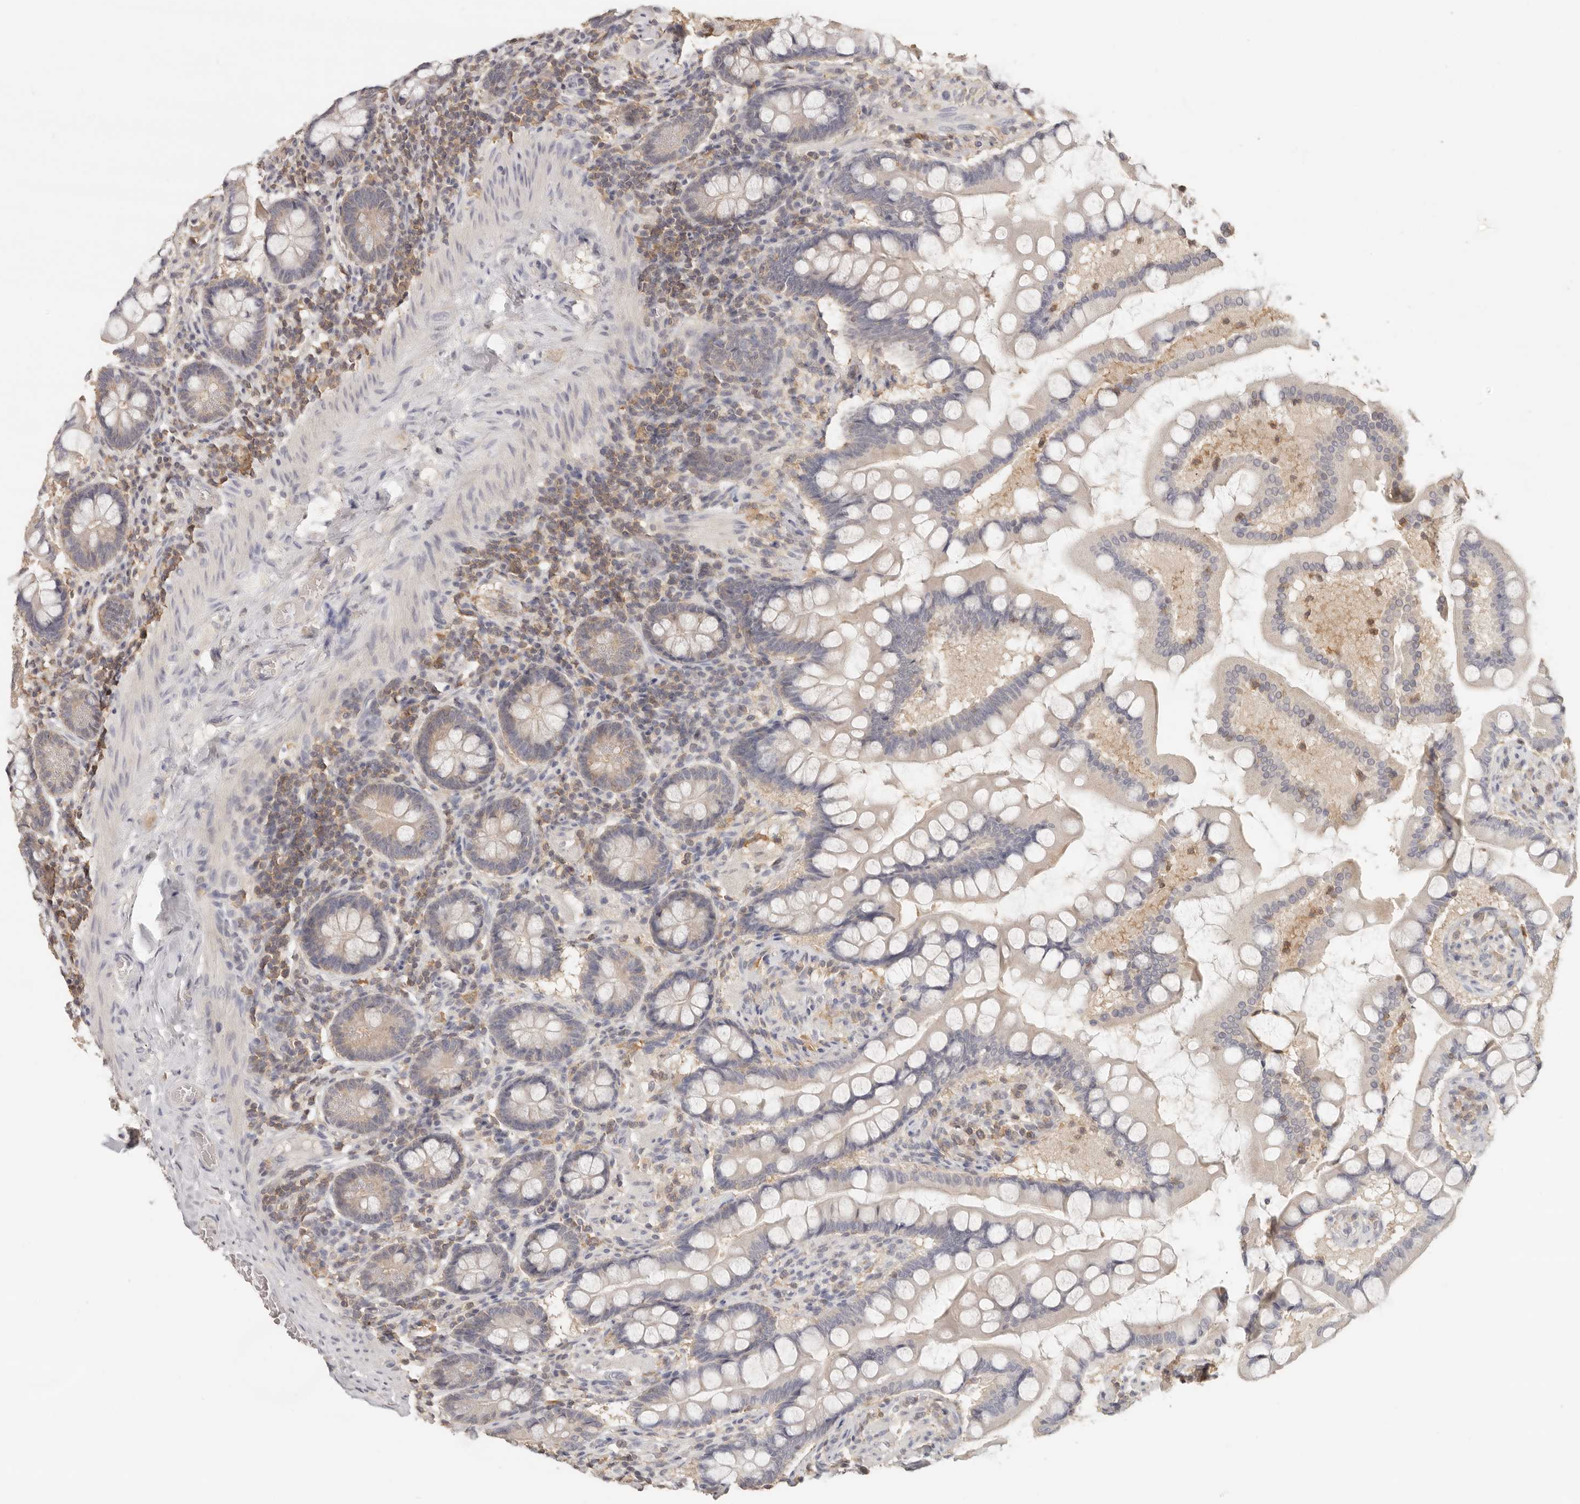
{"staining": {"intensity": "weak", "quantity": "<25%", "location": "cytoplasmic/membranous"}, "tissue": "small intestine", "cell_type": "Glandular cells", "image_type": "normal", "snomed": [{"axis": "morphology", "description": "Normal tissue, NOS"}, {"axis": "topography", "description": "Small intestine"}], "caption": "Immunohistochemical staining of normal human small intestine exhibits no significant expression in glandular cells. (DAB (3,3'-diaminobenzidine) IHC visualized using brightfield microscopy, high magnification).", "gene": "CSK", "patient": {"sex": "male", "age": 41}}